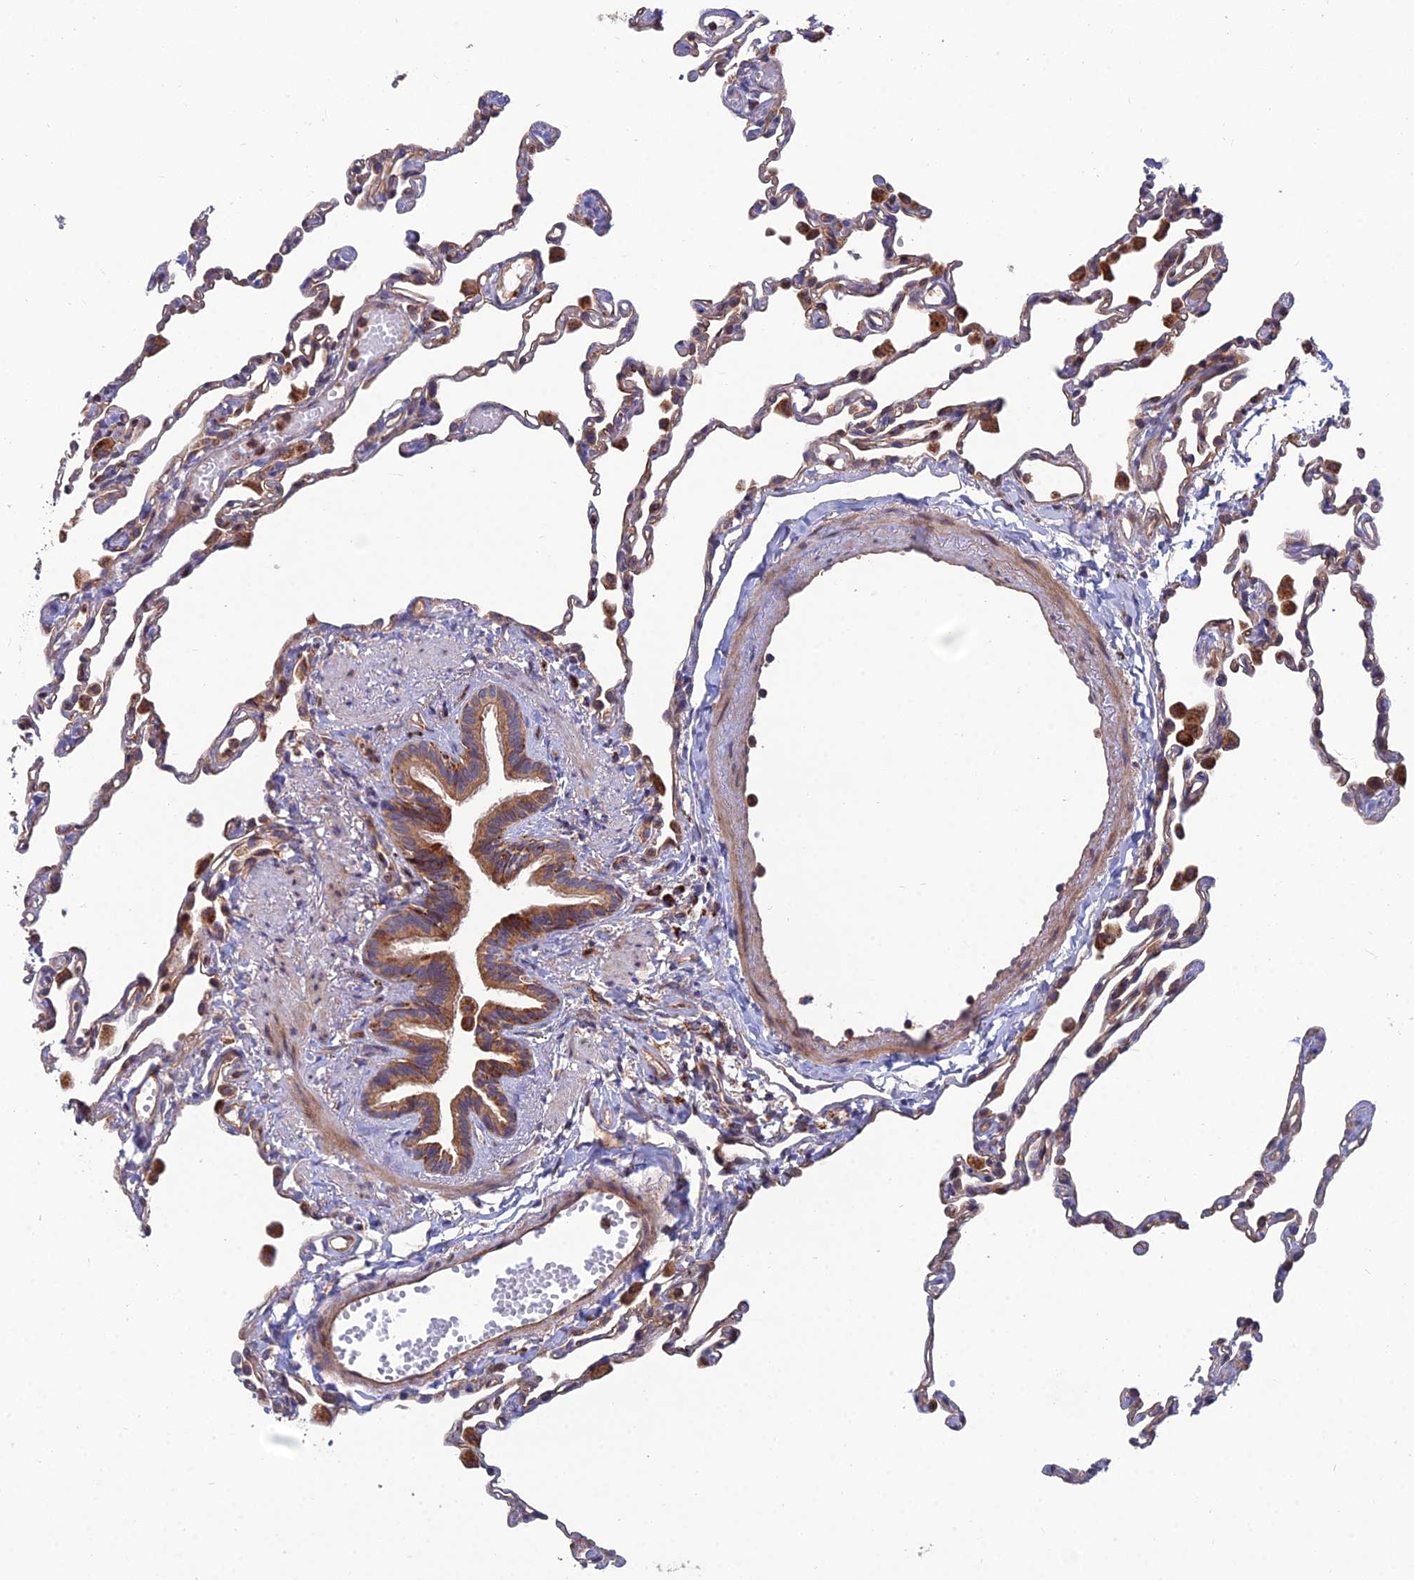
{"staining": {"intensity": "weak", "quantity": "25%-75%", "location": "cytoplasmic/membranous"}, "tissue": "lung", "cell_type": "Alveolar cells", "image_type": "normal", "snomed": [{"axis": "morphology", "description": "Normal tissue, NOS"}, {"axis": "topography", "description": "Lung"}], "caption": "Immunohistochemical staining of unremarkable human lung exhibits 25%-75% levels of weak cytoplasmic/membranous protein positivity in about 25%-75% of alveolar cells. Using DAB (3,3'-diaminobenzidine) (brown) and hematoxylin (blue) stains, captured at high magnification using brightfield microscopy.", "gene": "RIC8B", "patient": {"sex": "female", "age": 49}}